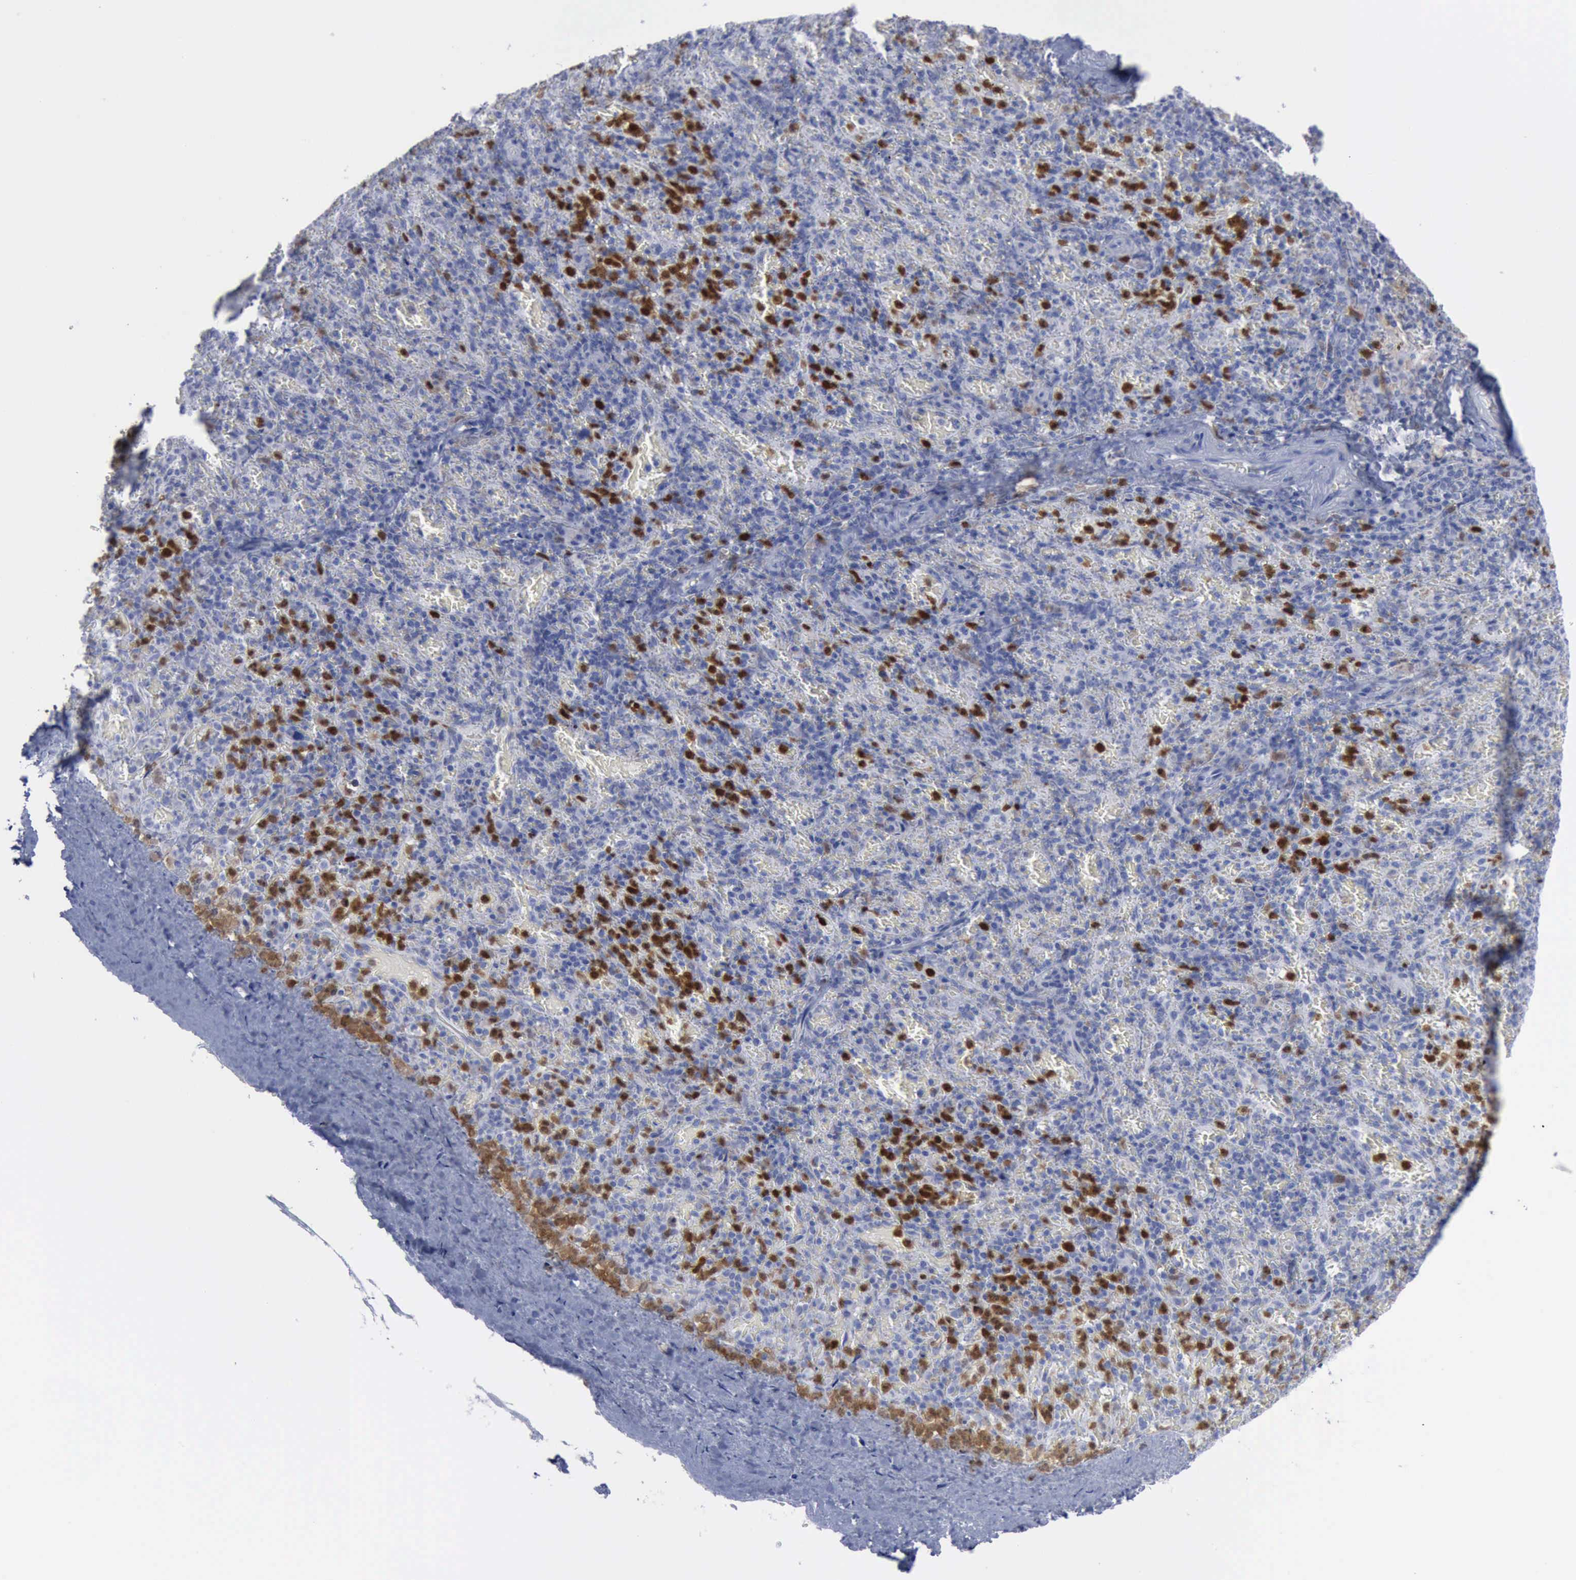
{"staining": {"intensity": "strong", "quantity": "<25%", "location": "cytoplasmic/membranous"}, "tissue": "spleen", "cell_type": "Cells in red pulp", "image_type": "normal", "snomed": [{"axis": "morphology", "description": "Normal tissue, NOS"}, {"axis": "topography", "description": "Spleen"}], "caption": "A brown stain highlights strong cytoplasmic/membranous expression of a protein in cells in red pulp of unremarkable human spleen.", "gene": "CSTA", "patient": {"sex": "female", "age": 50}}